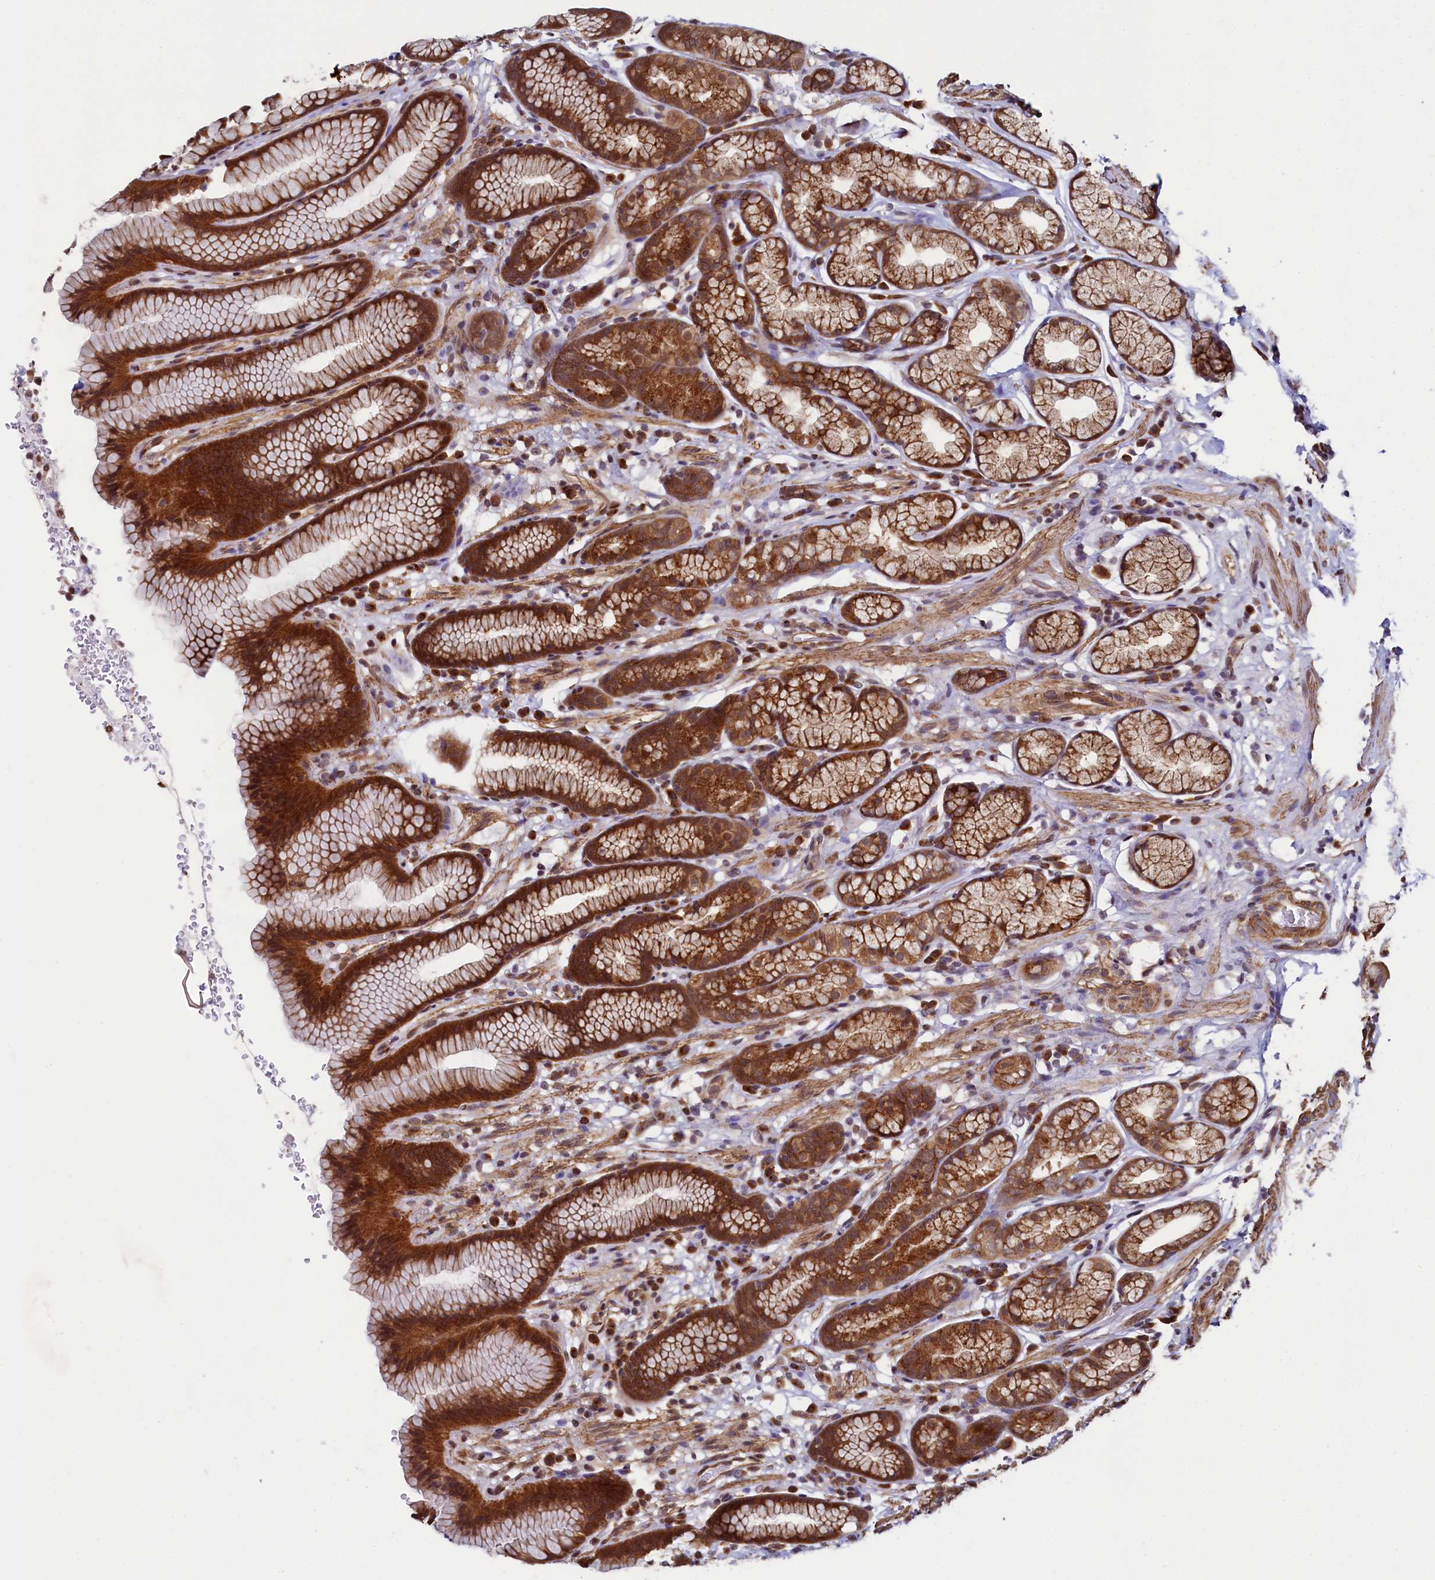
{"staining": {"intensity": "strong", "quantity": "25%-75%", "location": "cytoplasmic/membranous,nuclear"}, "tissue": "stomach", "cell_type": "Glandular cells", "image_type": "normal", "snomed": [{"axis": "morphology", "description": "Normal tissue, NOS"}, {"axis": "topography", "description": "Stomach"}], "caption": "Immunohistochemistry (IHC) staining of normal stomach, which displays high levels of strong cytoplasmic/membranous,nuclear staining in about 25%-75% of glandular cells indicating strong cytoplasmic/membranous,nuclear protein positivity. The staining was performed using DAB (3,3'-diaminobenzidine) (brown) for protein detection and nuclei were counterstained in hematoxylin (blue).", "gene": "LEO1", "patient": {"sex": "male", "age": 42}}